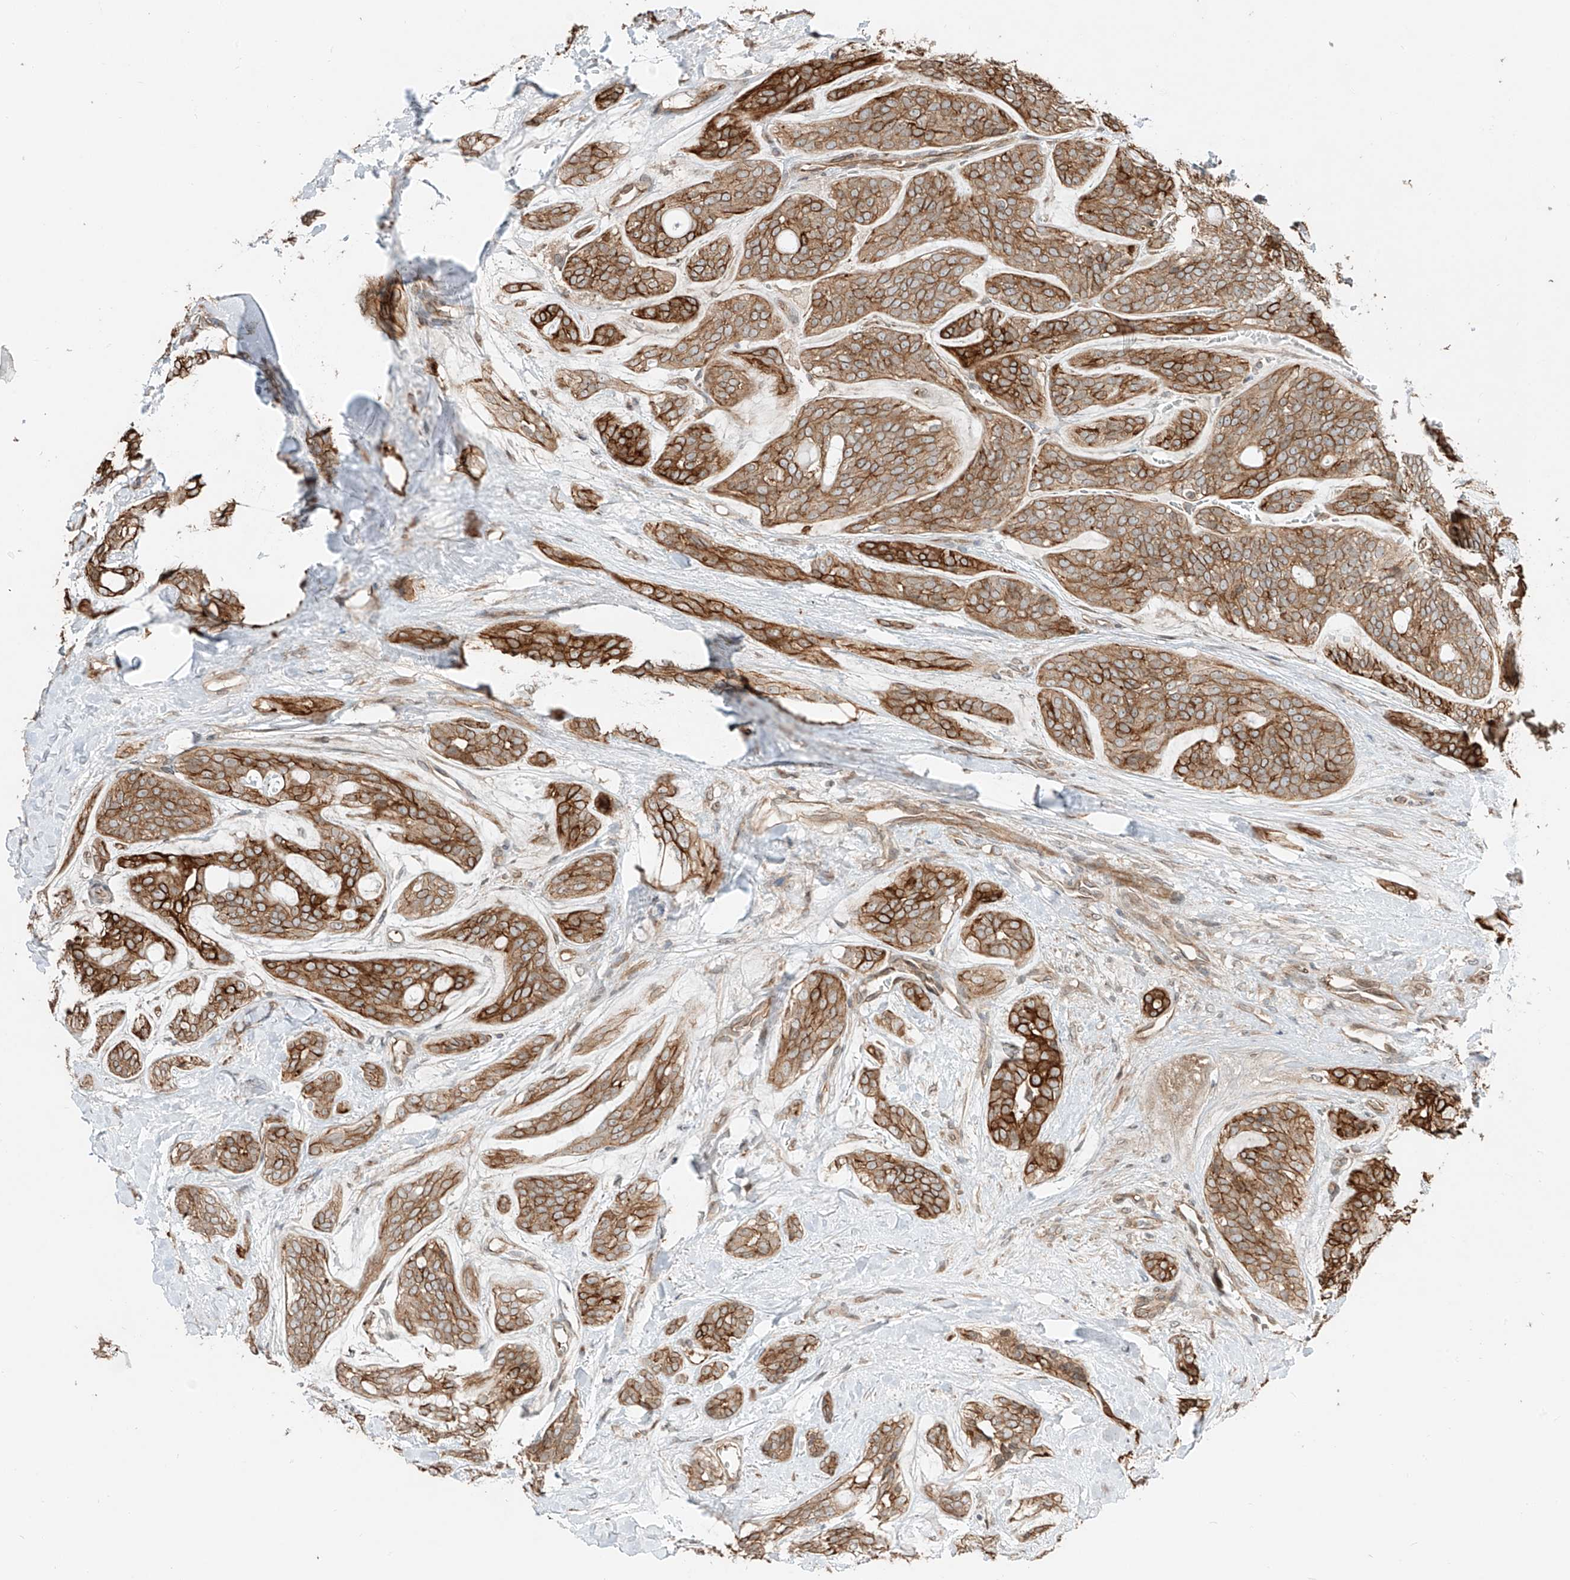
{"staining": {"intensity": "strong", "quantity": ">75%", "location": "cytoplasmic/membranous"}, "tissue": "head and neck cancer", "cell_type": "Tumor cells", "image_type": "cancer", "snomed": [{"axis": "morphology", "description": "Adenocarcinoma, NOS"}, {"axis": "topography", "description": "Head-Neck"}], "caption": "Immunohistochemical staining of head and neck cancer displays high levels of strong cytoplasmic/membranous expression in about >75% of tumor cells.", "gene": "CEP162", "patient": {"sex": "male", "age": 66}}